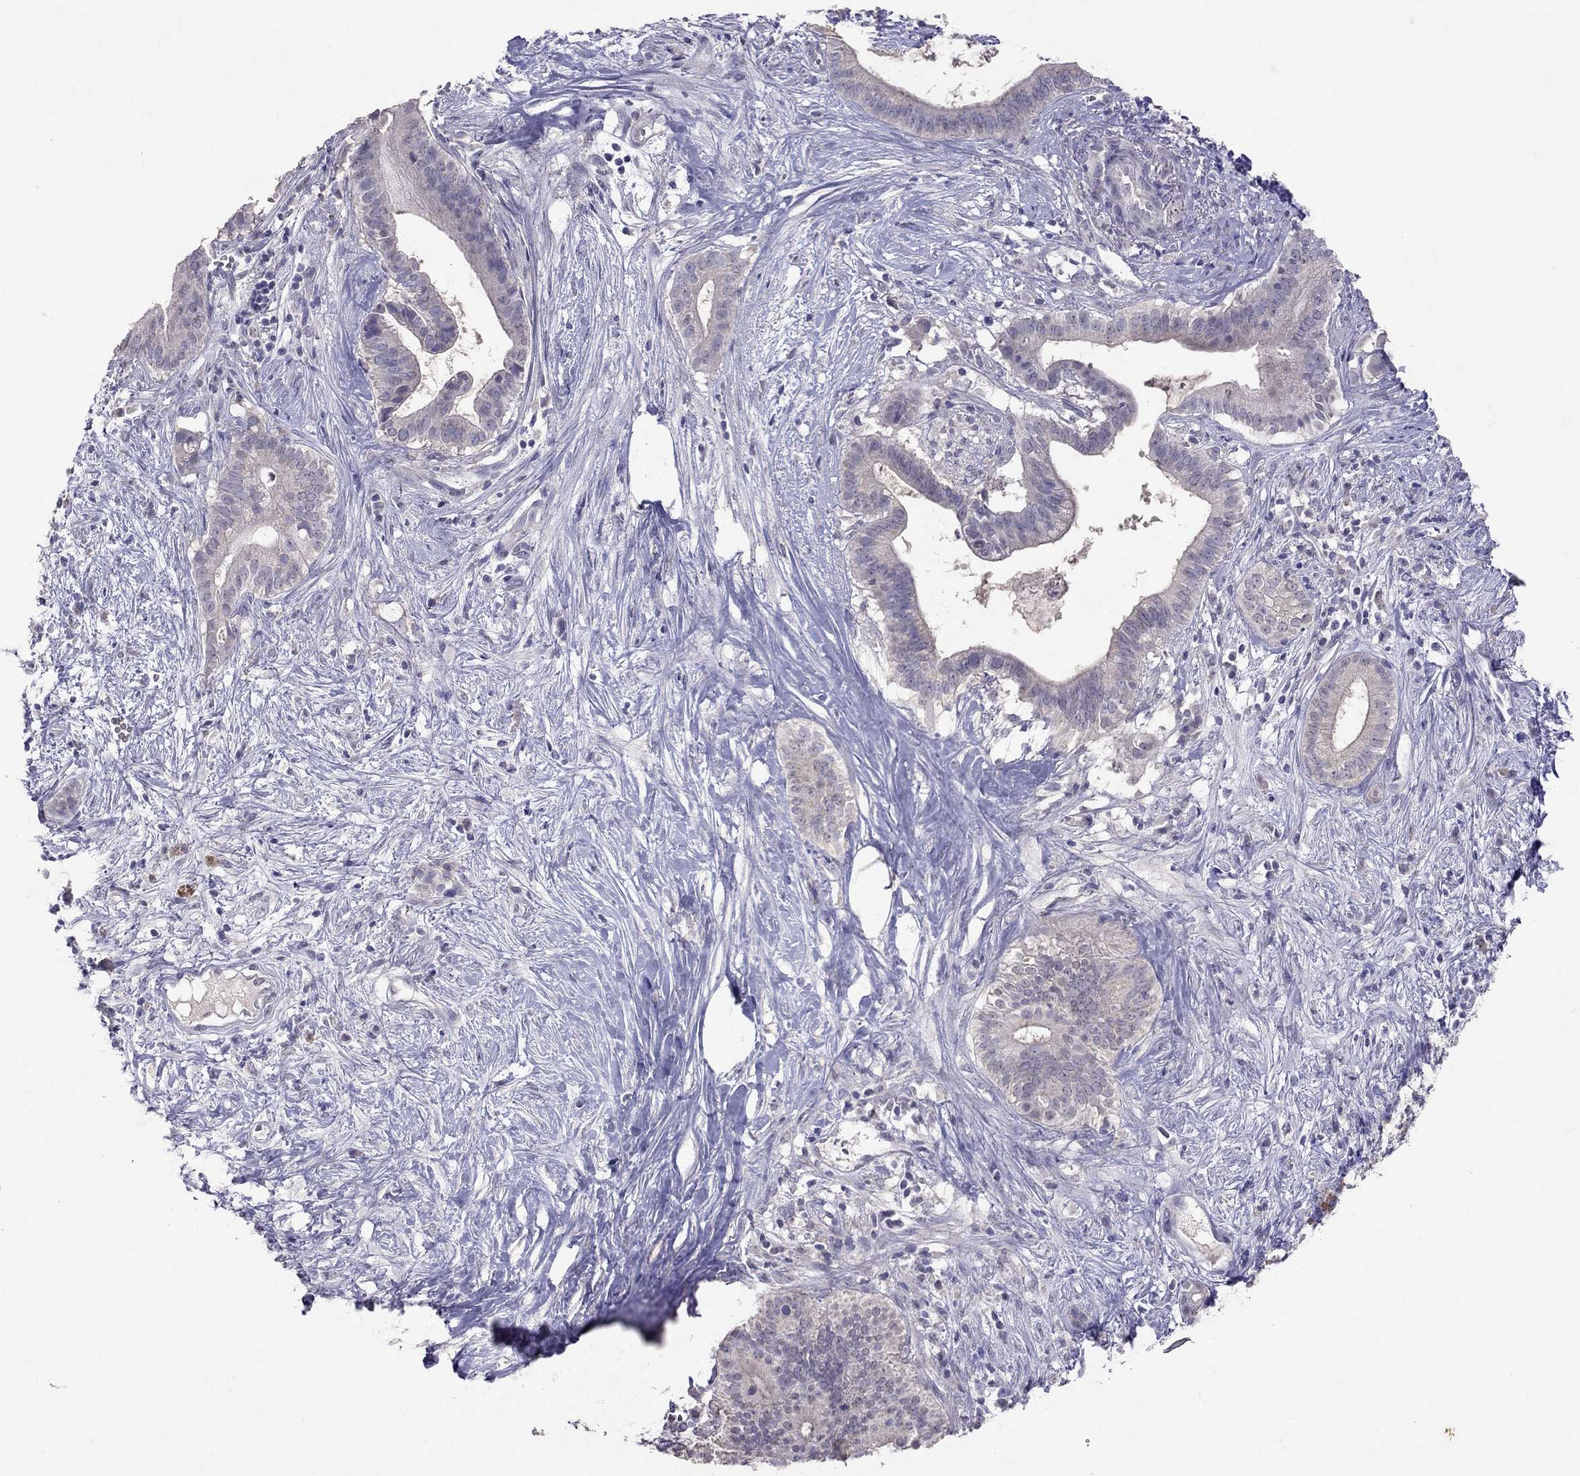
{"staining": {"intensity": "negative", "quantity": "none", "location": "none"}, "tissue": "pancreatic cancer", "cell_type": "Tumor cells", "image_type": "cancer", "snomed": [{"axis": "morphology", "description": "Adenocarcinoma, NOS"}, {"axis": "topography", "description": "Pancreas"}], "caption": "This is a histopathology image of immunohistochemistry (IHC) staining of pancreatic cancer, which shows no expression in tumor cells. The staining is performed using DAB brown chromogen with nuclei counter-stained in using hematoxylin.", "gene": "FST", "patient": {"sex": "male", "age": 61}}